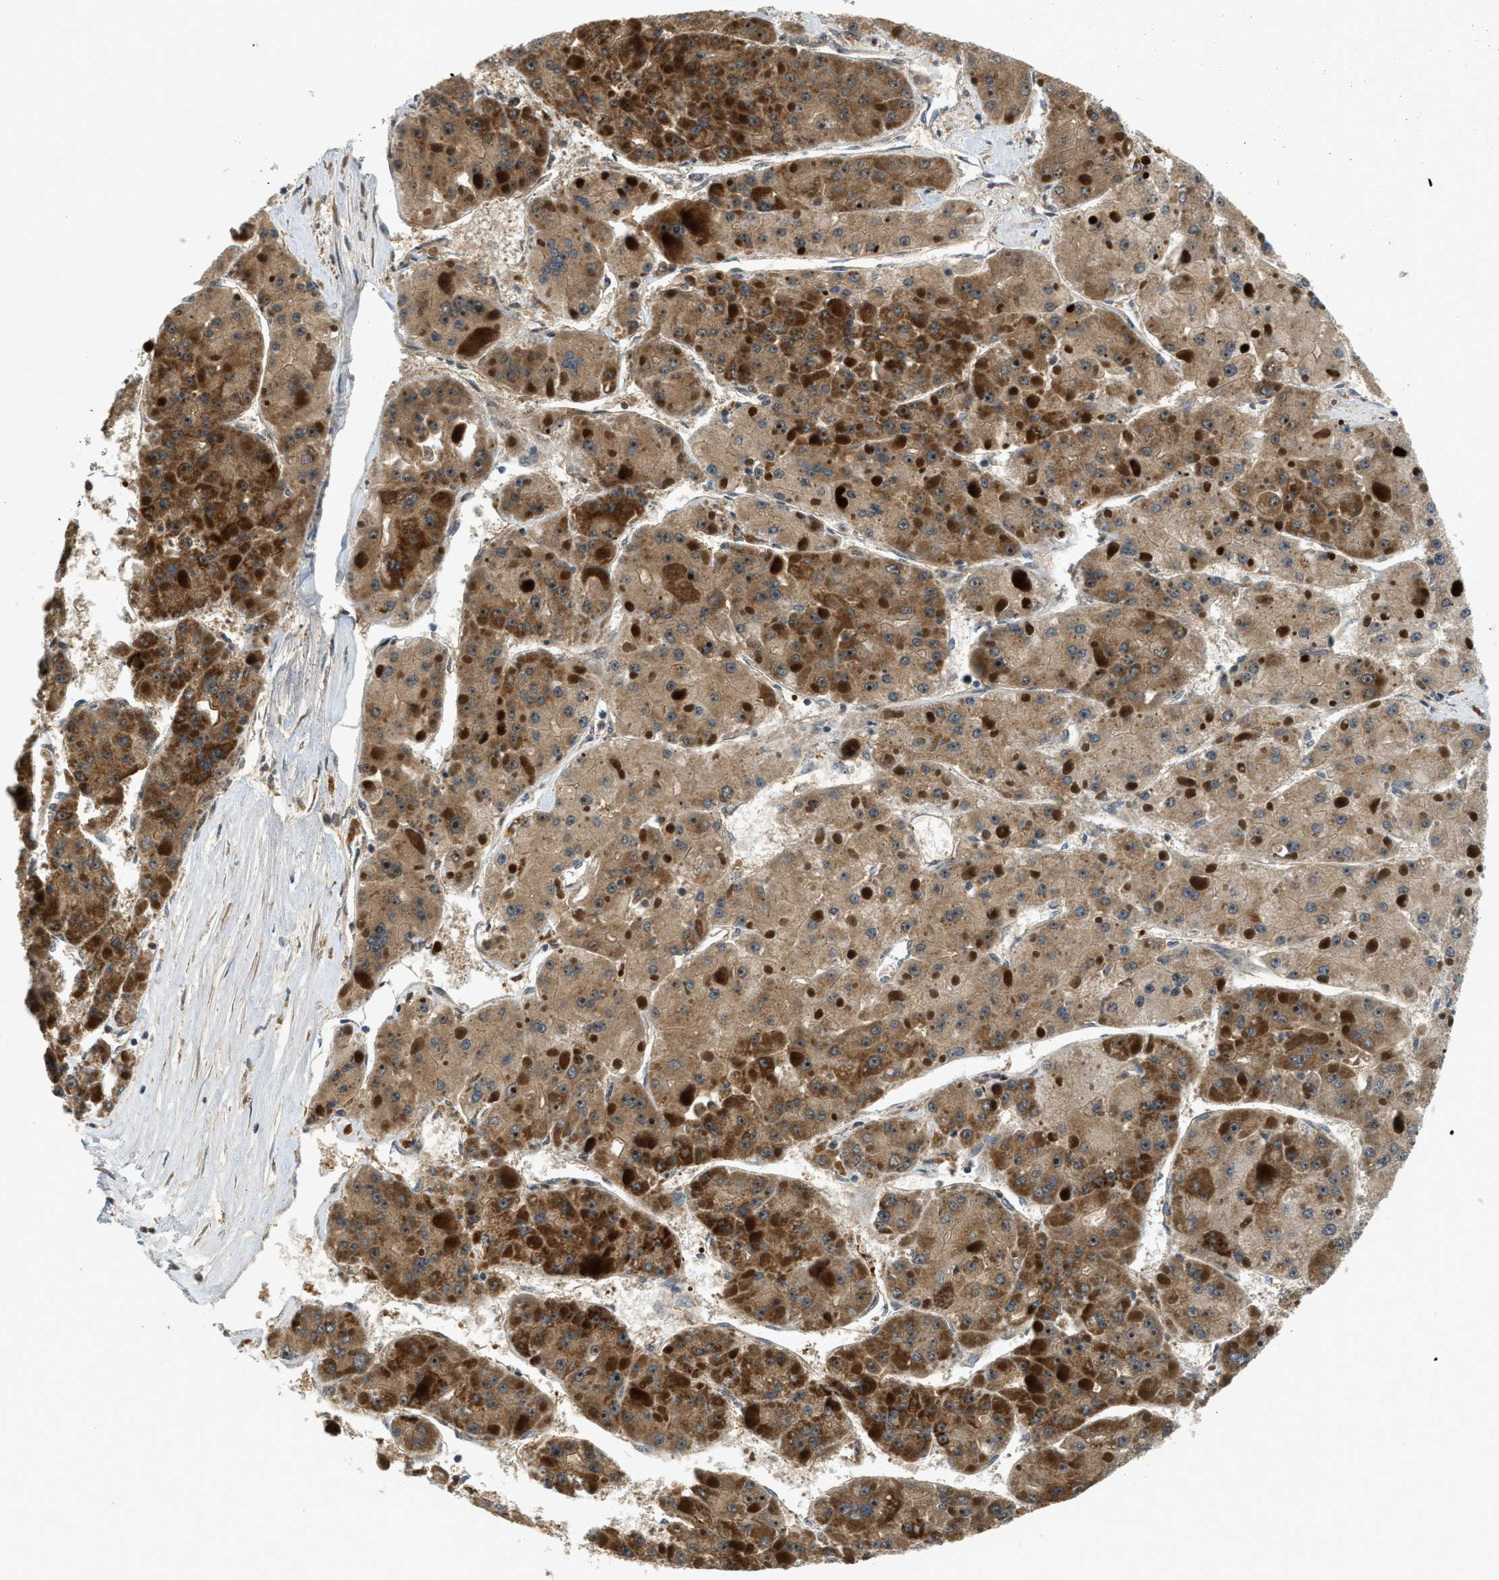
{"staining": {"intensity": "strong", "quantity": "25%-75%", "location": "cytoplasmic/membranous"}, "tissue": "liver cancer", "cell_type": "Tumor cells", "image_type": "cancer", "snomed": [{"axis": "morphology", "description": "Carcinoma, Hepatocellular, NOS"}, {"axis": "topography", "description": "Liver"}], "caption": "Protein expression analysis of liver cancer displays strong cytoplasmic/membranous positivity in about 25%-75% of tumor cells.", "gene": "TRAPPC14", "patient": {"sex": "female", "age": 73}}